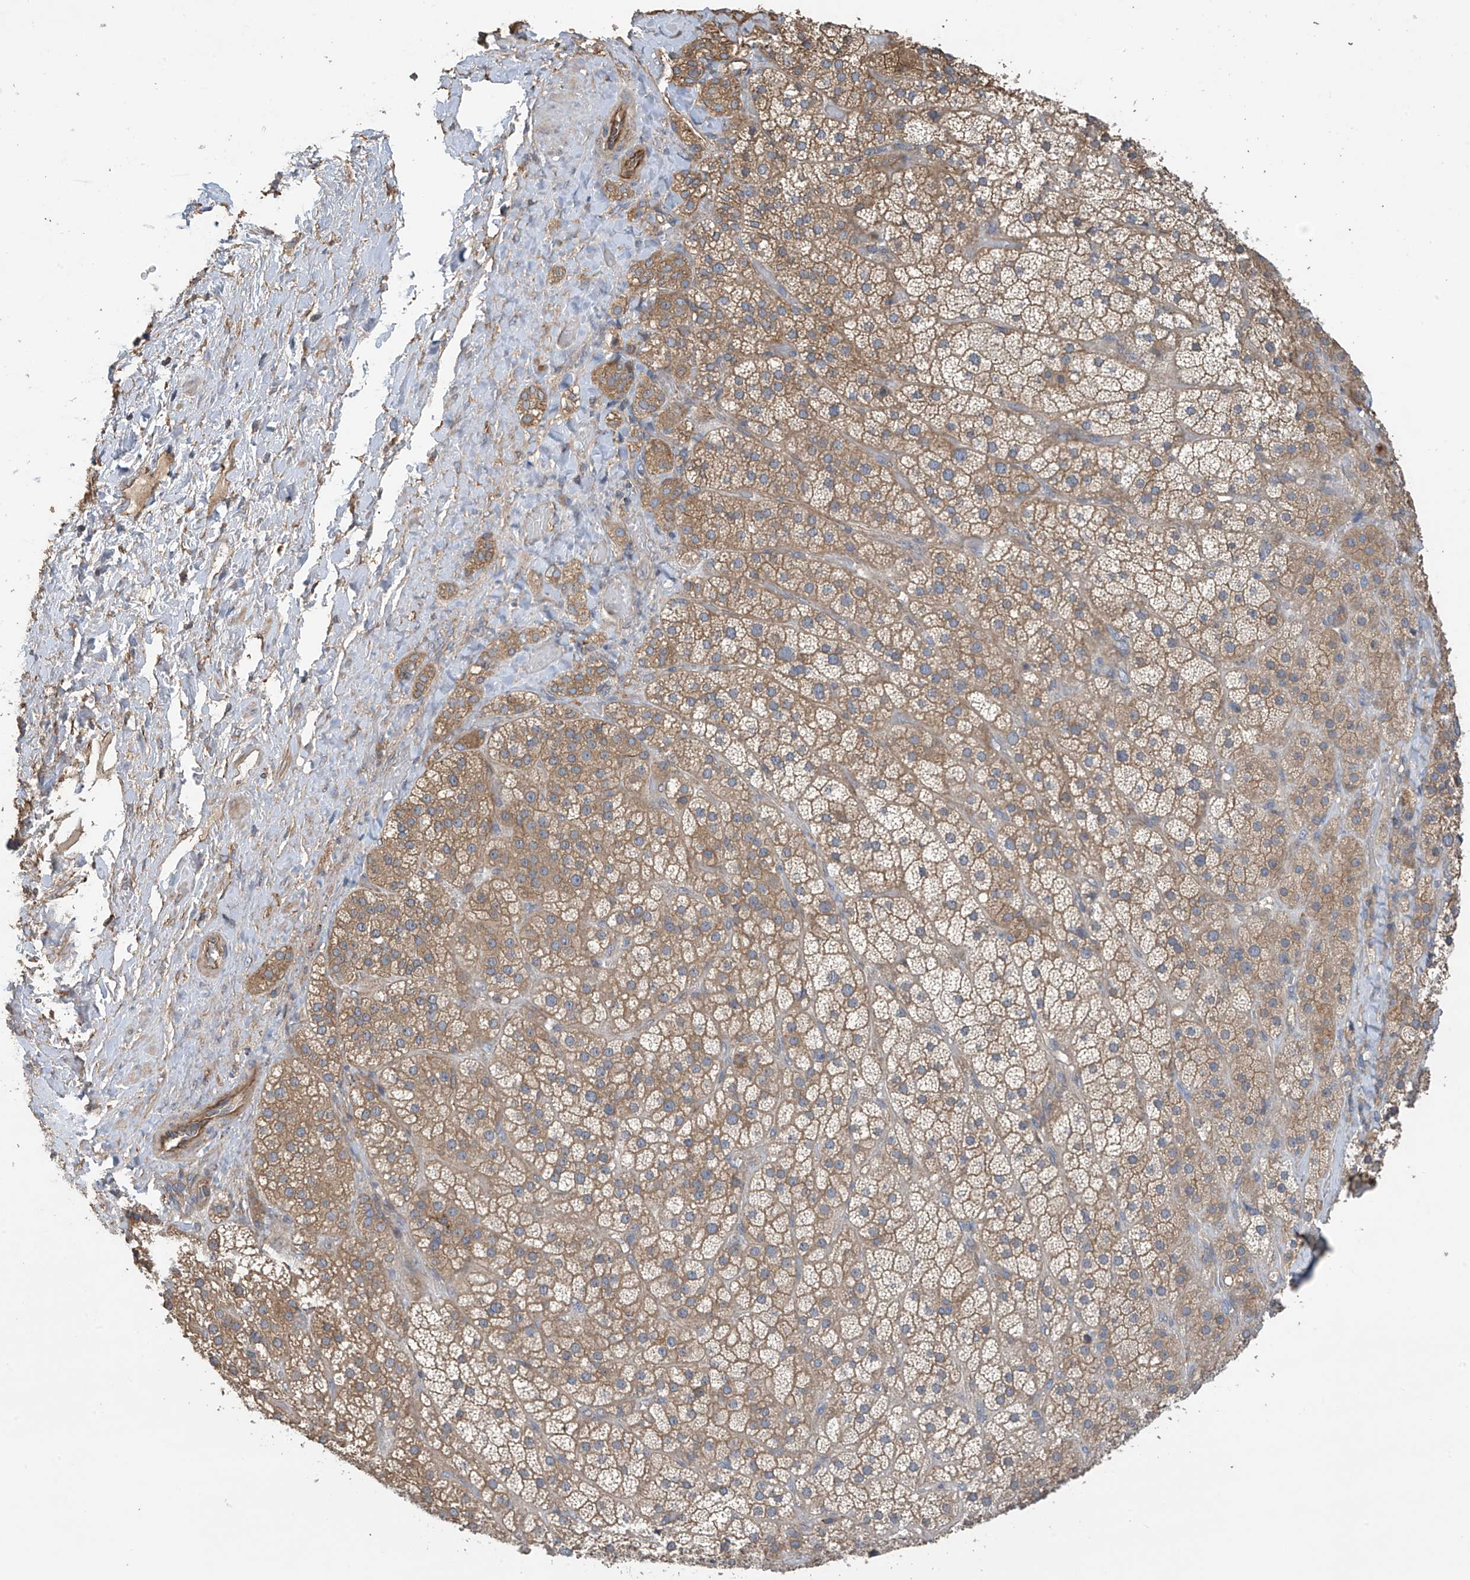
{"staining": {"intensity": "moderate", "quantity": ">75%", "location": "cytoplasmic/membranous"}, "tissue": "adrenal gland", "cell_type": "Glandular cells", "image_type": "normal", "snomed": [{"axis": "morphology", "description": "Normal tissue, NOS"}, {"axis": "topography", "description": "Adrenal gland"}], "caption": "Immunohistochemical staining of normal adrenal gland exhibits medium levels of moderate cytoplasmic/membranous expression in about >75% of glandular cells.", "gene": "PHACTR4", "patient": {"sex": "male", "age": 57}}